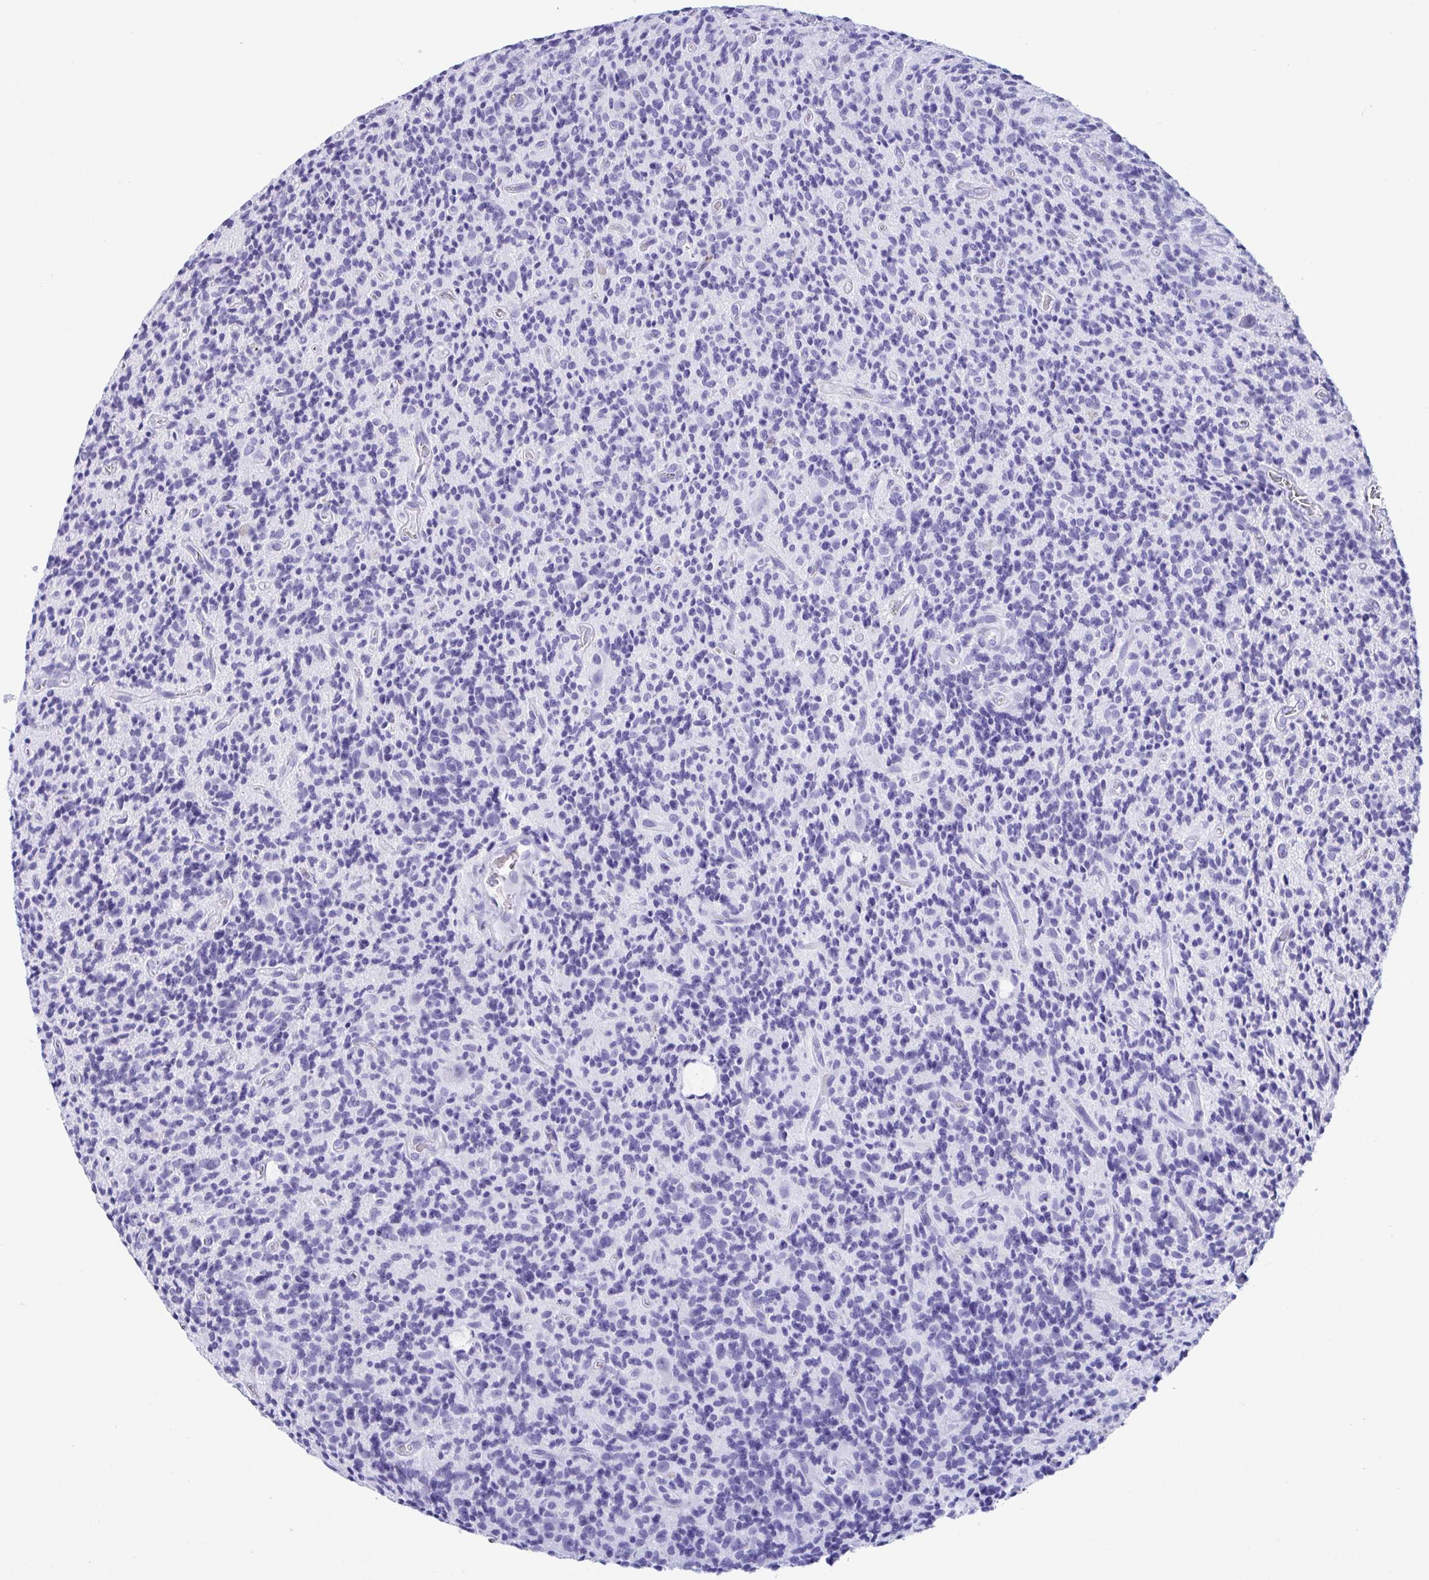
{"staining": {"intensity": "negative", "quantity": "none", "location": "none"}, "tissue": "glioma", "cell_type": "Tumor cells", "image_type": "cancer", "snomed": [{"axis": "morphology", "description": "Glioma, malignant, High grade"}, {"axis": "topography", "description": "Brain"}], "caption": "Immunohistochemistry of glioma shows no expression in tumor cells. (DAB (3,3'-diaminobenzidine) immunohistochemistry visualized using brightfield microscopy, high magnification).", "gene": "ZNF850", "patient": {"sex": "male", "age": 76}}